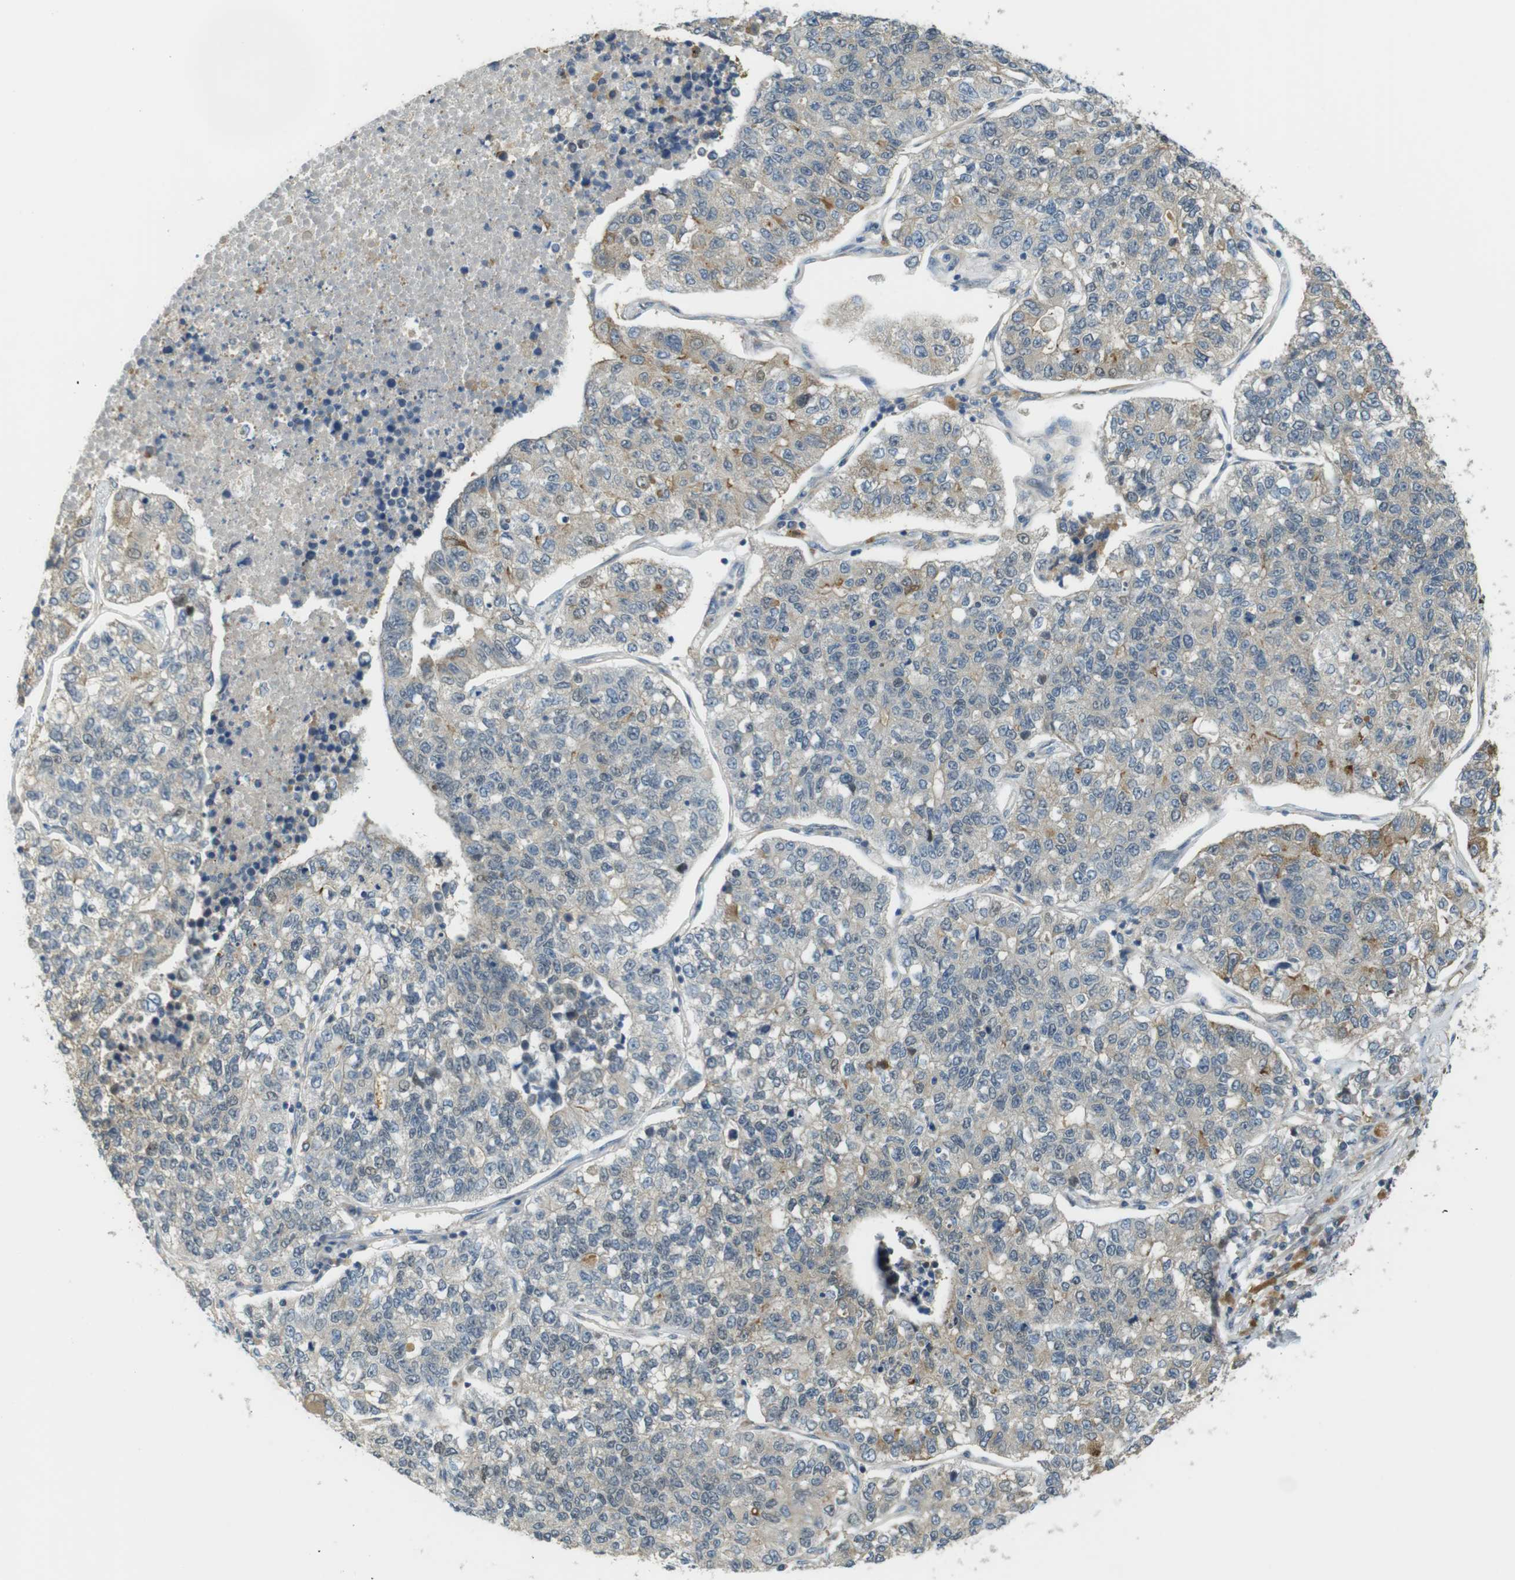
{"staining": {"intensity": "moderate", "quantity": "<25%", "location": "cytoplasmic/membranous"}, "tissue": "lung cancer", "cell_type": "Tumor cells", "image_type": "cancer", "snomed": [{"axis": "morphology", "description": "Adenocarcinoma, NOS"}, {"axis": "topography", "description": "Lung"}], "caption": "IHC of human lung cancer exhibits low levels of moderate cytoplasmic/membranous expression in approximately <25% of tumor cells. (DAB (3,3'-diaminobenzidine) = brown stain, brightfield microscopy at high magnification).", "gene": "ABHD15", "patient": {"sex": "male", "age": 49}}